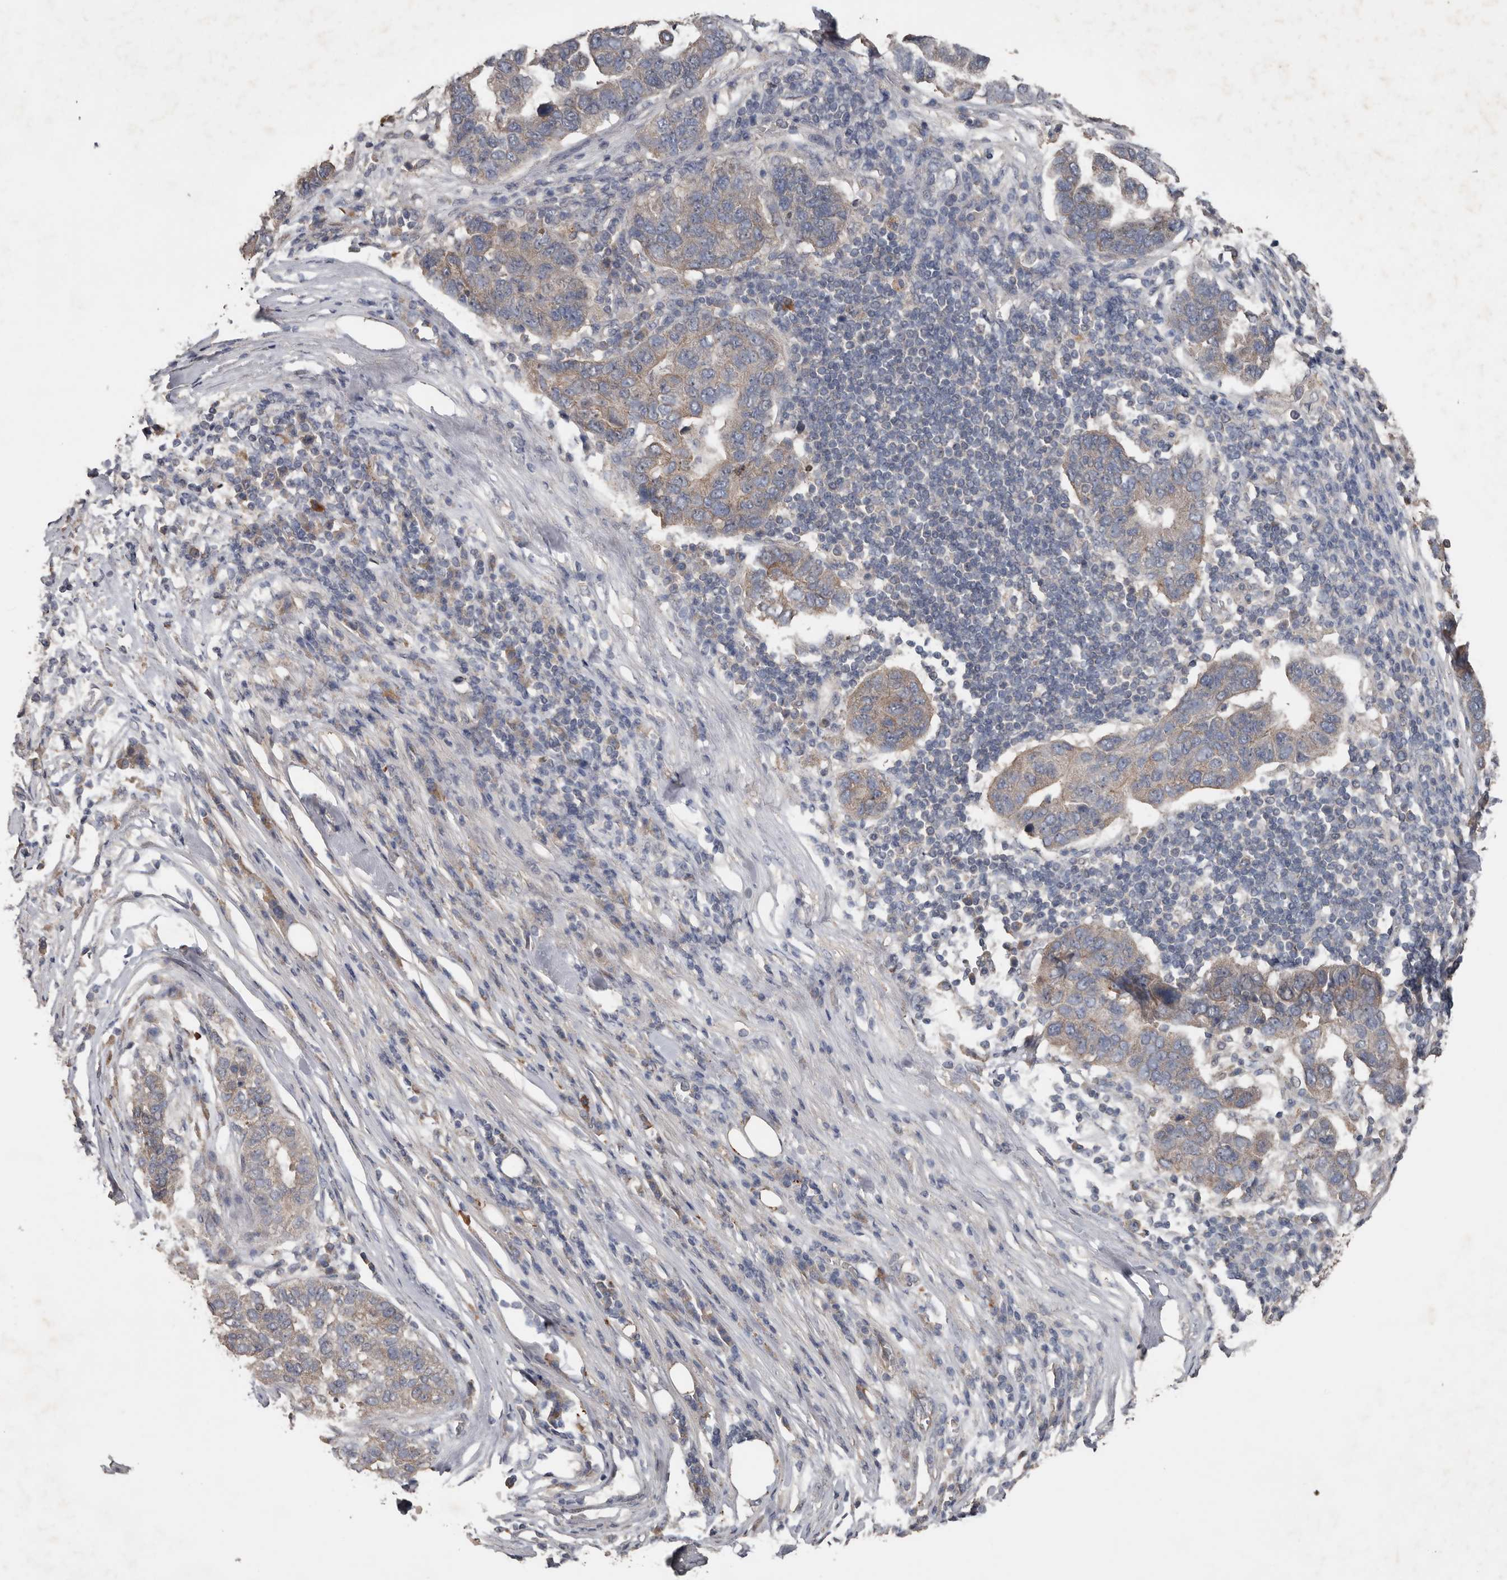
{"staining": {"intensity": "weak", "quantity": "<25%", "location": "cytoplasmic/membranous"}, "tissue": "pancreatic cancer", "cell_type": "Tumor cells", "image_type": "cancer", "snomed": [{"axis": "morphology", "description": "Adenocarcinoma, NOS"}, {"axis": "topography", "description": "Pancreas"}], "caption": "The immunohistochemistry (IHC) micrograph has no significant expression in tumor cells of adenocarcinoma (pancreatic) tissue. (DAB (3,3'-diaminobenzidine) IHC with hematoxylin counter stain).", "gene": "HYAL4", "patient": {"sex": "female", "age": 61}}